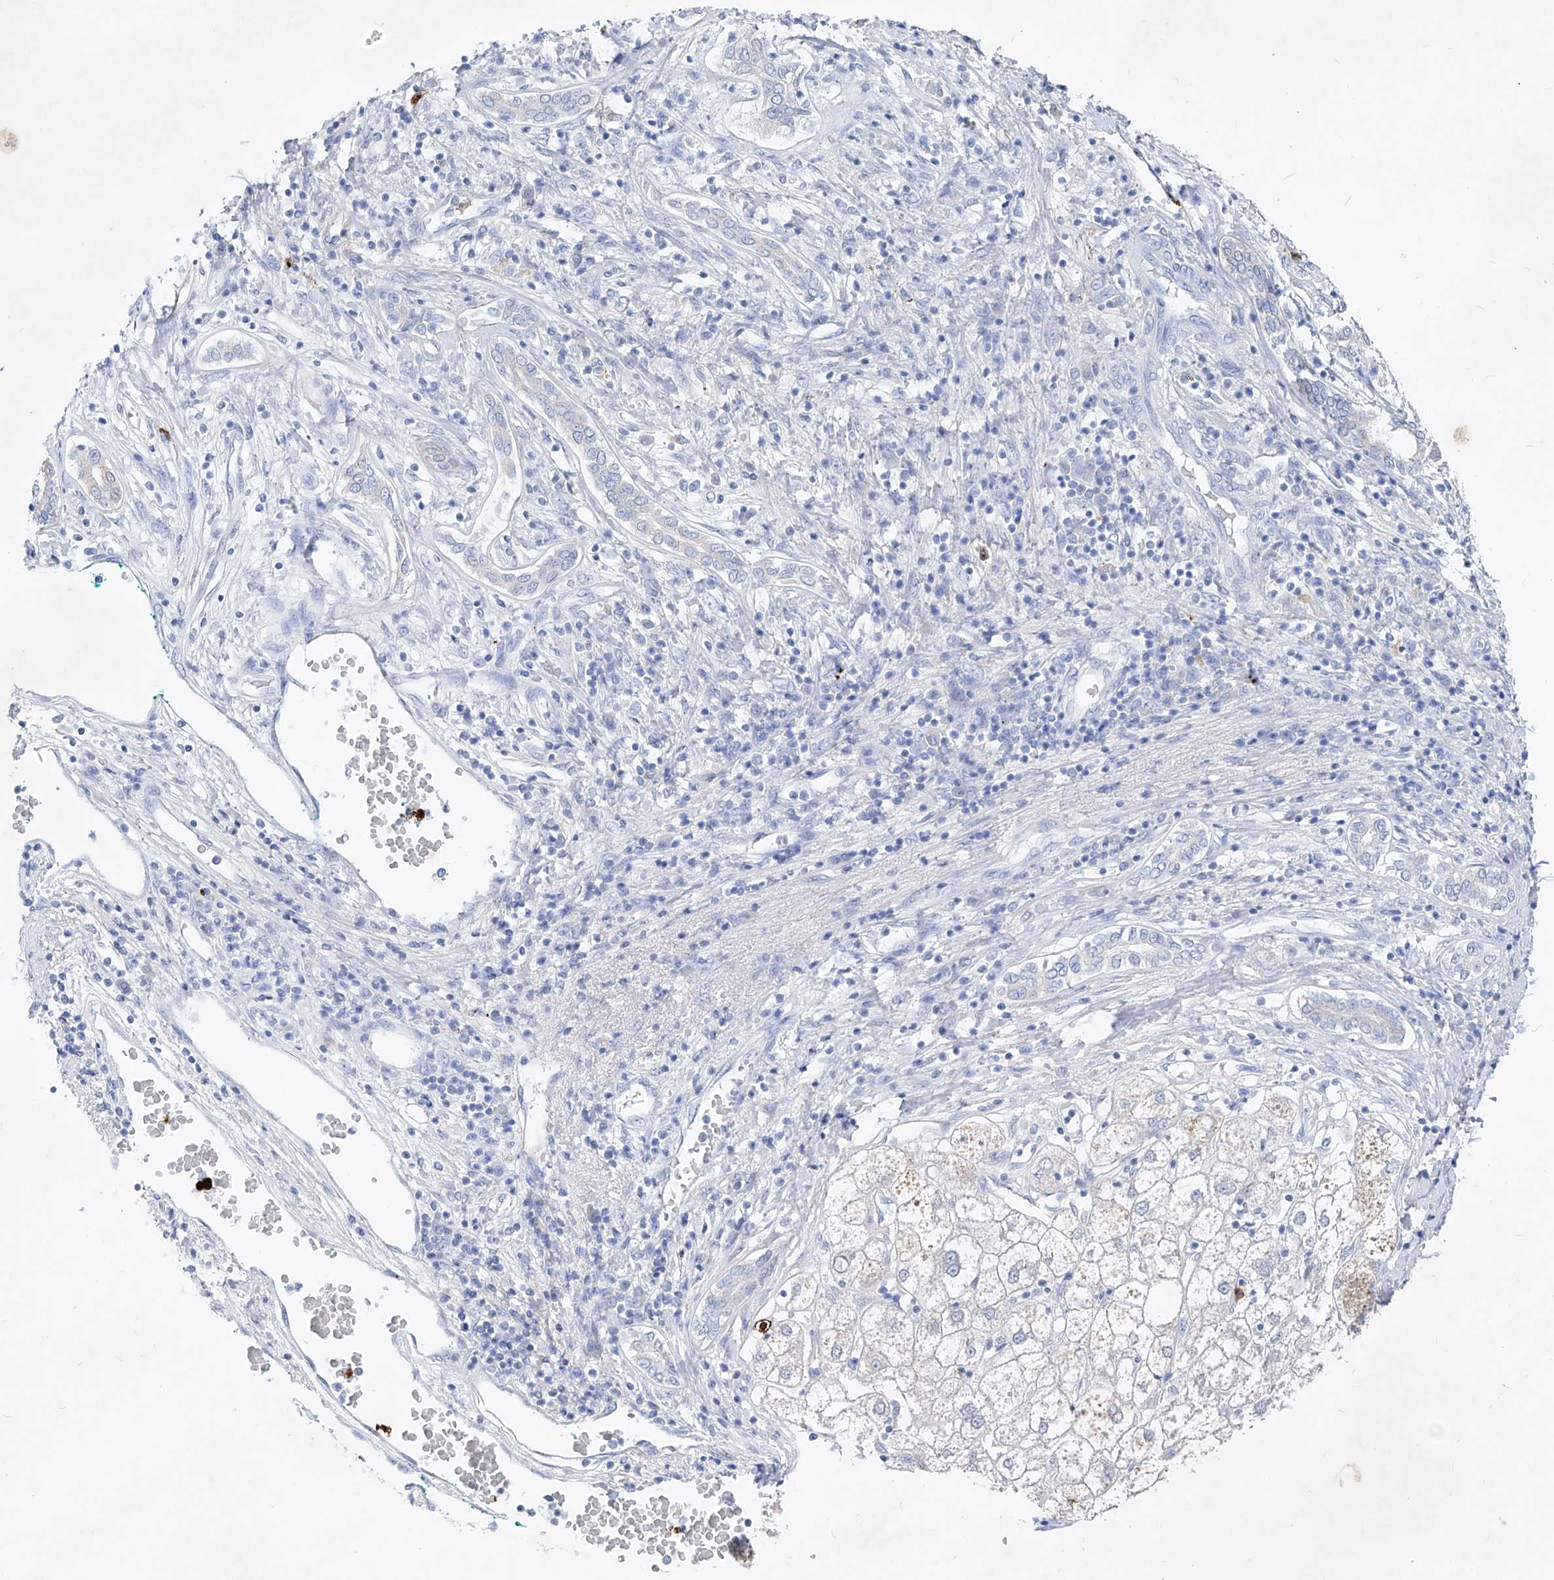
{"staining": {"intensity": "negative", "quantity": "none", "location": "none"}, "tissue": "liver cancer", "cell_type": "Tumor cells", "image_type": "cancer", "snomed": [{"axis": "morphology", "description": "Carcinoma, Hepatocellular, NOS"}, {"axis": "topography", "description": "Liver"}], "caption": "The immunohistochemistry image has no significant staining in tumor cells of liver cancer tissue. The staining is performed using DAB (3,3'-diaminobenzidine) brown chromogen with nuclei counter-stained in using hematoxylin.", "gene": "FRS3", "patient": {"sex": "male", "age": 65}}